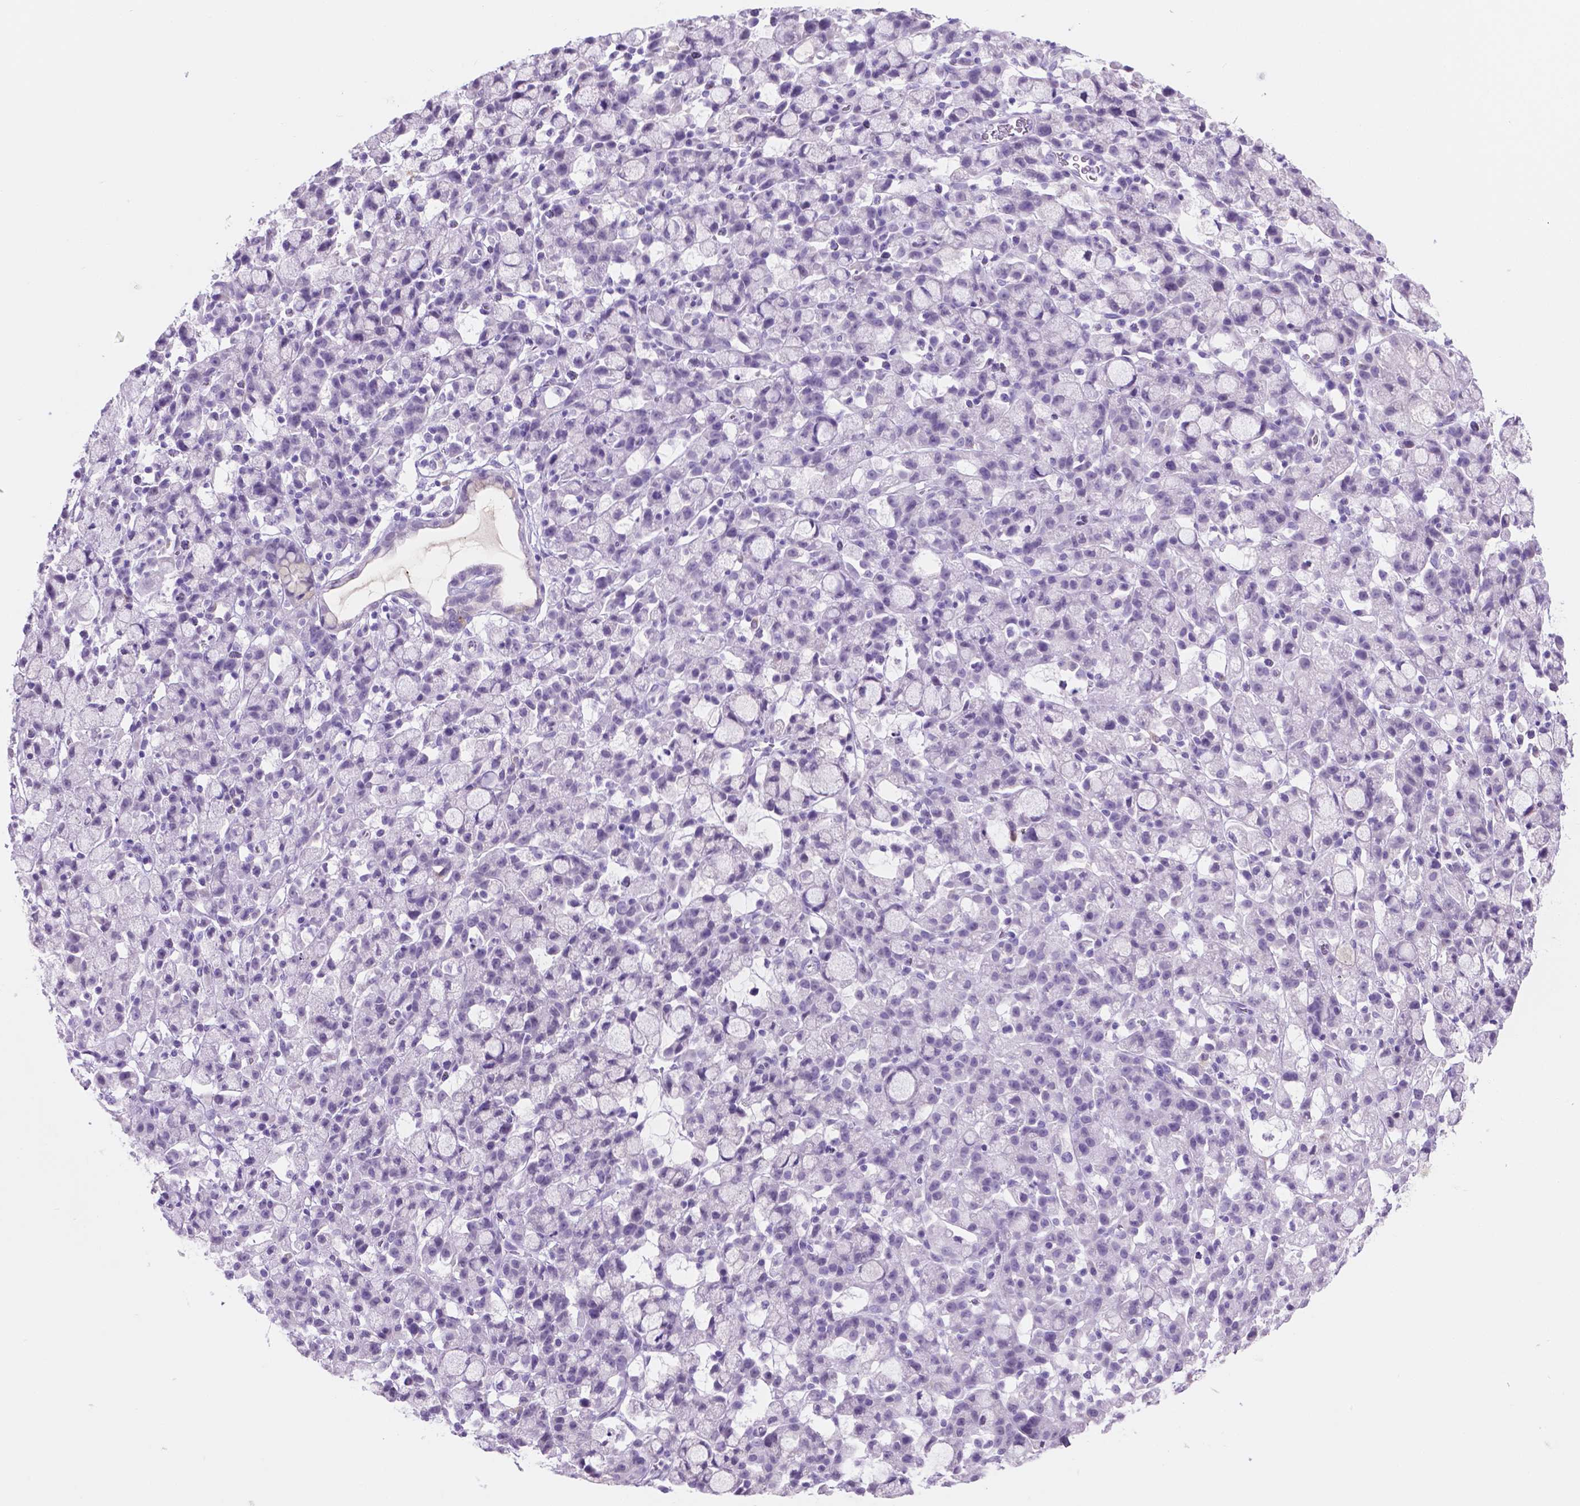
{"staining": {"intensity": "negative", "quantity": "none", "location": "none"}, "tissue": "stomach cancer", "cell_type": "Tumor cells", "image_type": "cancer", "snomed": [{"axis": "morphology", "description": "Adenocarcinoma, NOS"}, {"axis": "topography", "description": "Stomach"}], "caption": "Tumor cells are negative for protein expression in human stomach cancer (adenocarcinoma). (Immunohistochemistry, brightfield microscopy, high magnification).", "gene": "GRIN2B", "patient": {"sex": "male", "age": 58}}